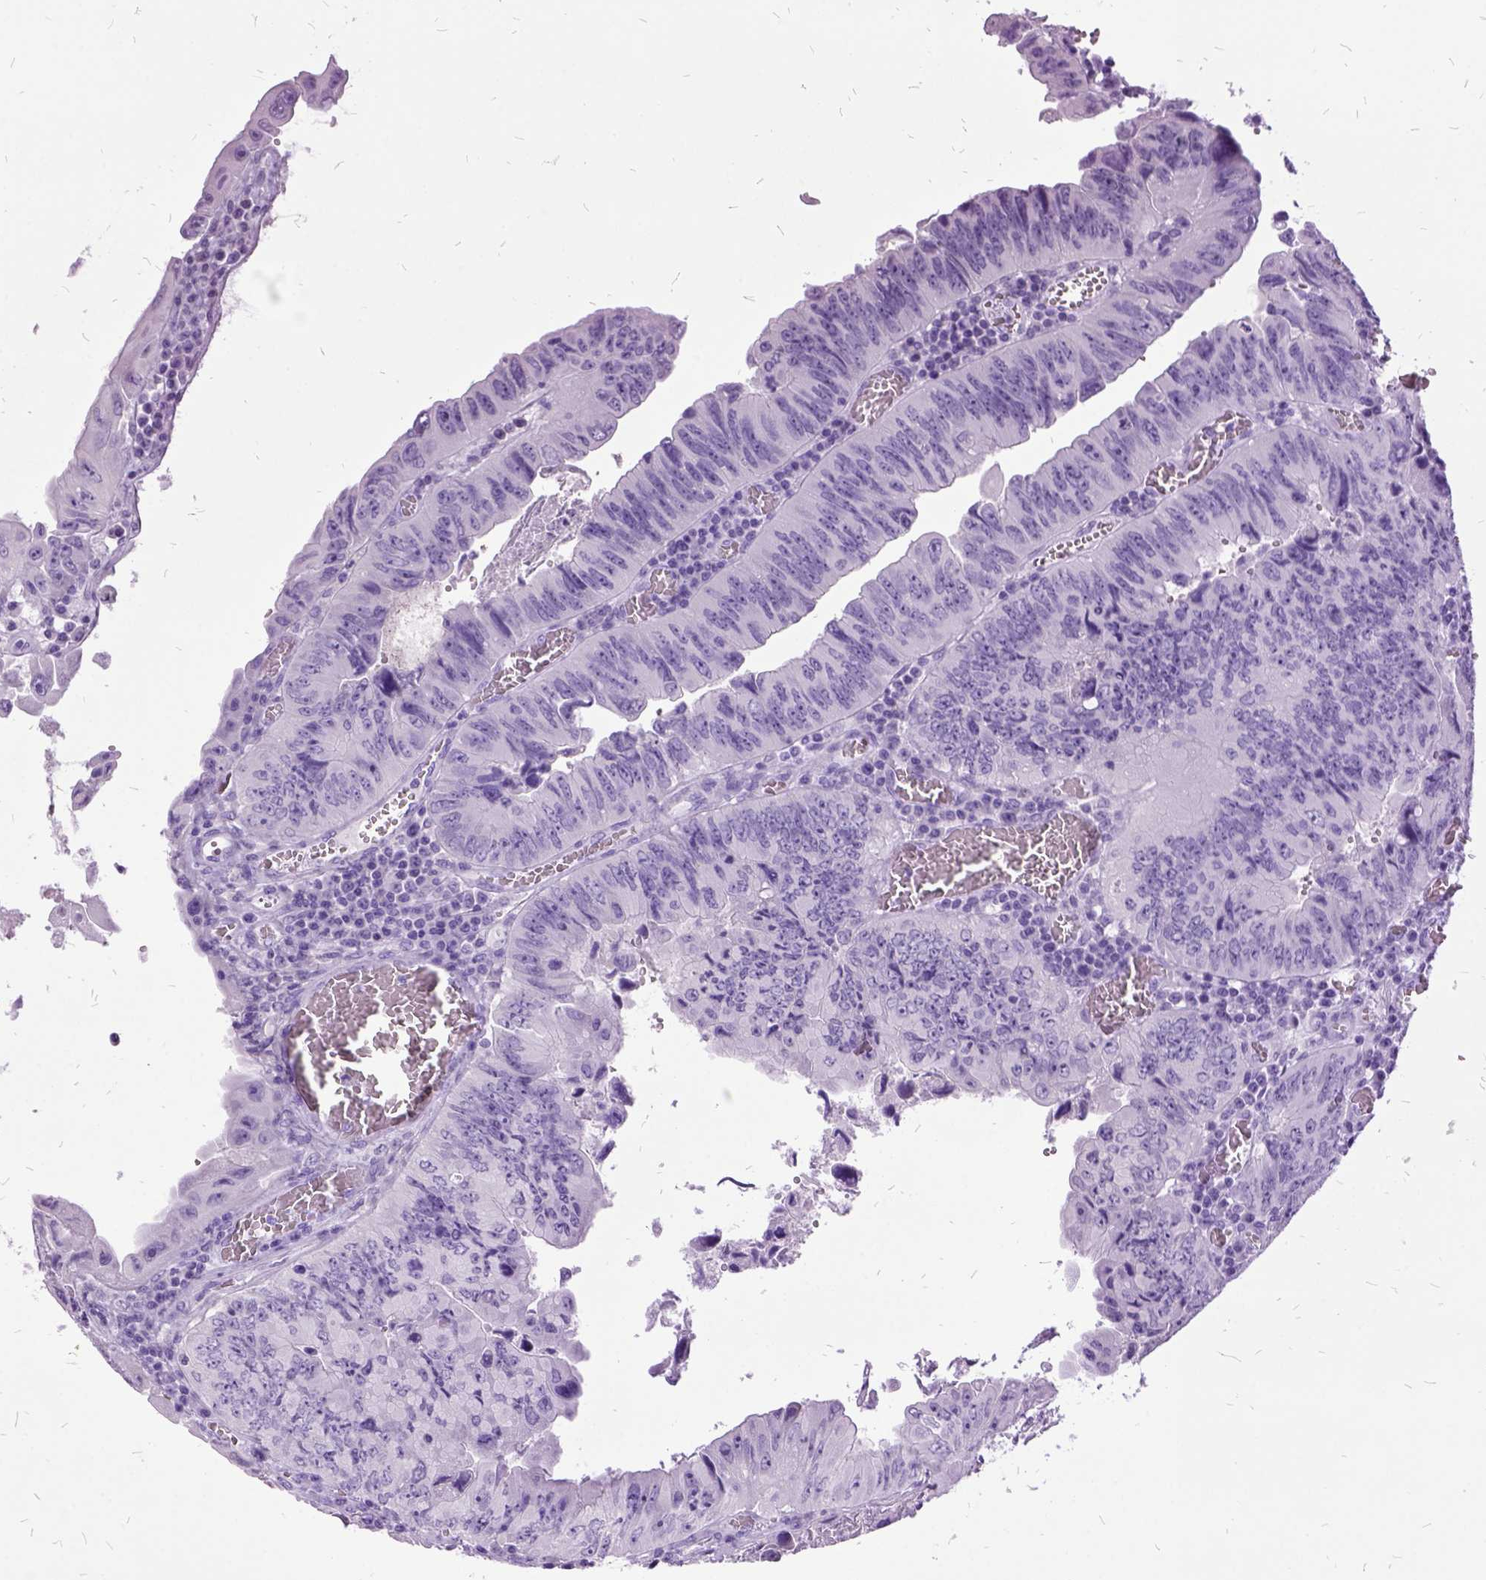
{"staining": {"intensity": "negative", "quantity": "none", "location": "none"}, "tissue": "colorectal cancer", "cell_type": "Tumor cells", "image_type": "cancer", "snomed": [{"axis": "morphology", "description": "Adenocarcinoma, NOS"}, {"axis": "topography", "description": "Colon"}], "caption": "Human colorectal cancer (adenocarcinoma) stained for a protein using immunohistochemistry (IHC) displays no staining in tumor cells.", "gene": "MME", "patient": {"sex": "female", "age": 84}}